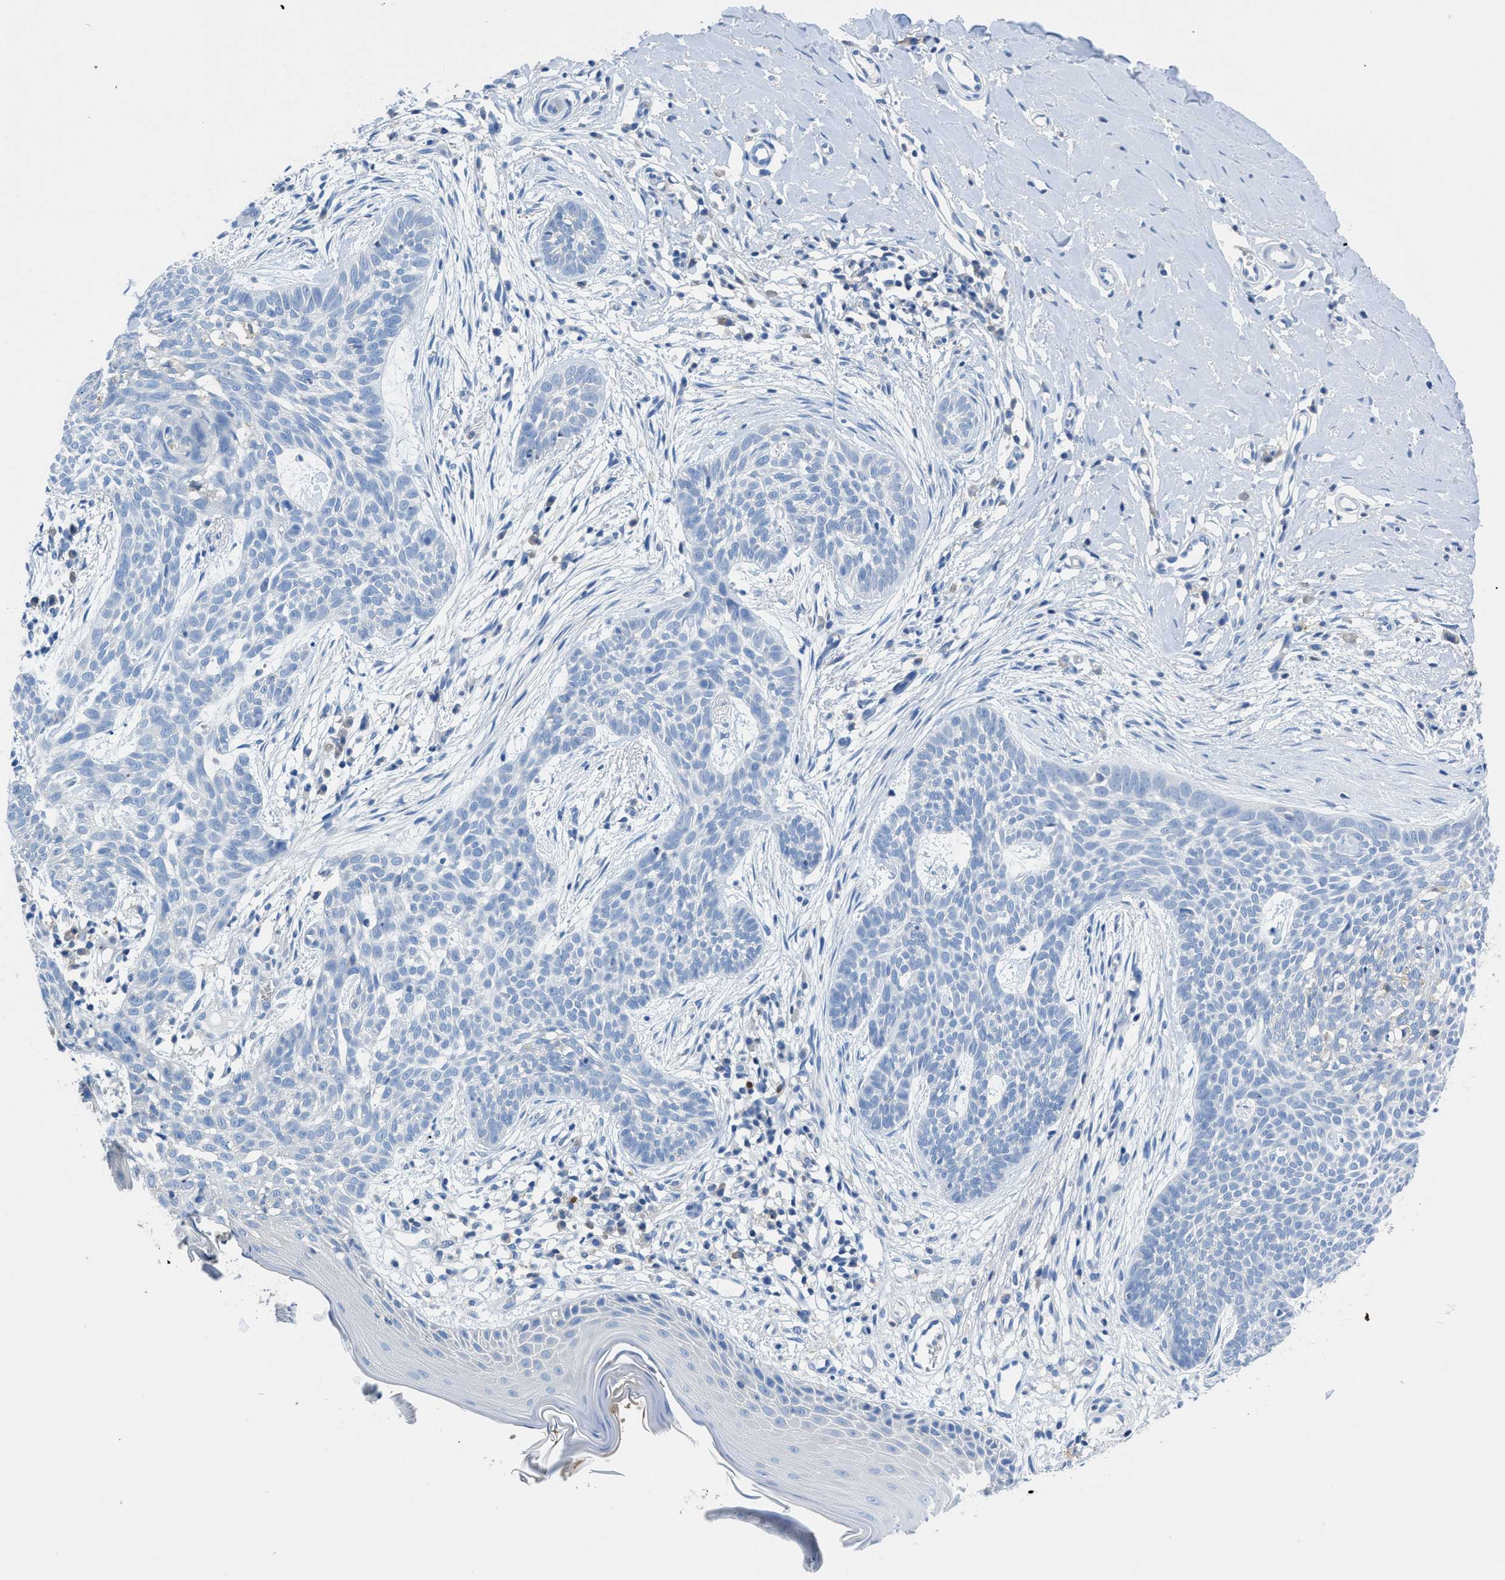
{"staining": {"intensity": "negative", "quantity": "none", "location": "none"}, "tissue": "skin cancer", "cell_type": "Tumor cells", "image_type": "cancer", "snomed": [{"axis": "morphology", "description": "Basal cell carcinoma"}, {"axis": "topography", "description": "Skin"}], "caption": "Immunohistochemistry of skin cancer exhibits no staining in tumor cells.", "gene": "NEB", "patient": {"sex": "female", "age": 59}}